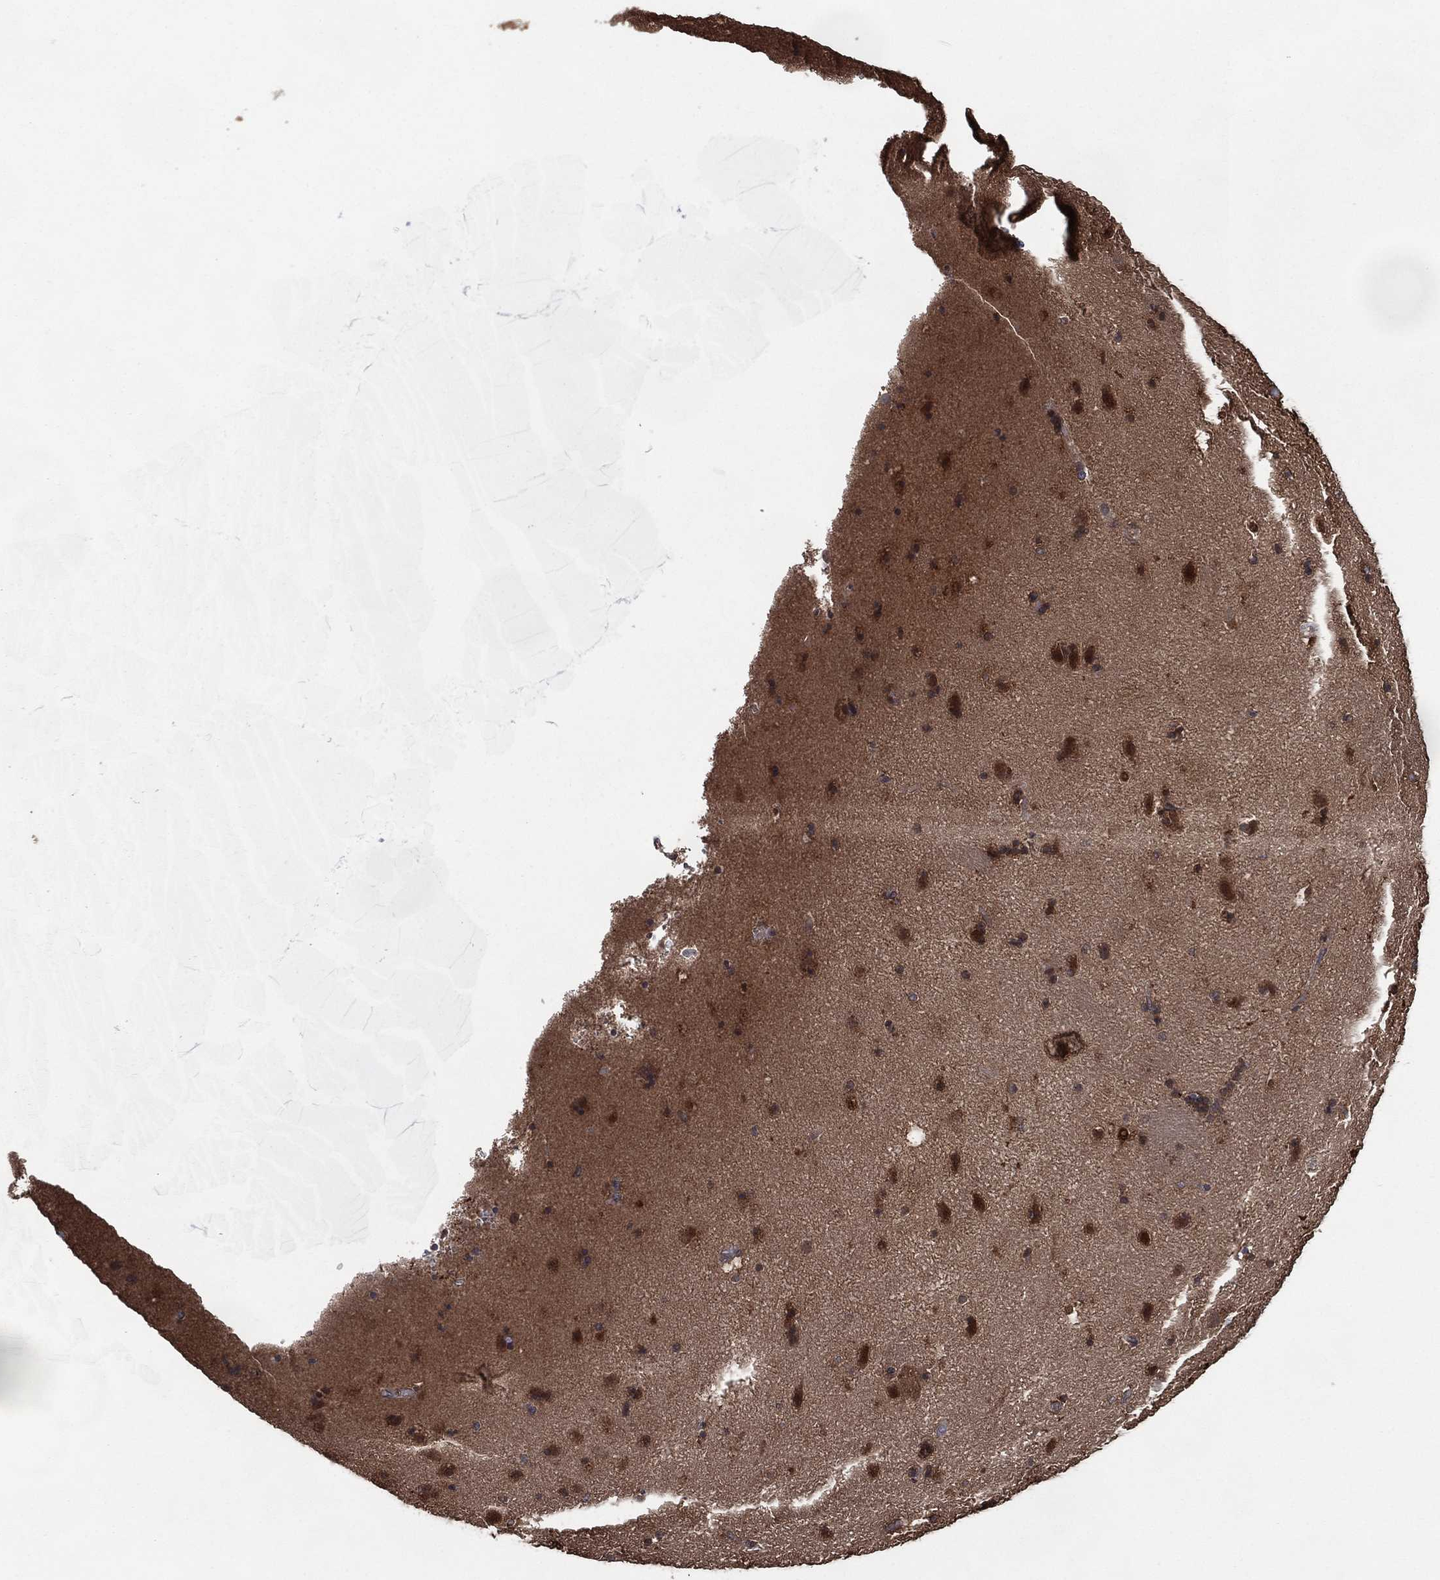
{"staining": {"intensity": "weak", "quantity": "<25%", "location": "cytoplasmic/membranous,nuclear"}, "tissue": "caudate", "cell_type": "Glial cells", "image_type": "normal", "snomed": [{"axis": "morphology", "description": "Normal tissue, NOS"}, {"axis": "topography", "description": "Lateral ventricle wall"}], "caption": "High magnification brightfield microscopy of unremarkable caudate stained with DAB (3,3'-diaminobenzidine) (brown) and counterstained with hematoxylin (blue): glial cells show no significant staining. (DAB immunohistochemistry (IHC) with hematoxylin counter stain).", "gene": "AK1", "patient": {"sex": "male", "age": 51}}